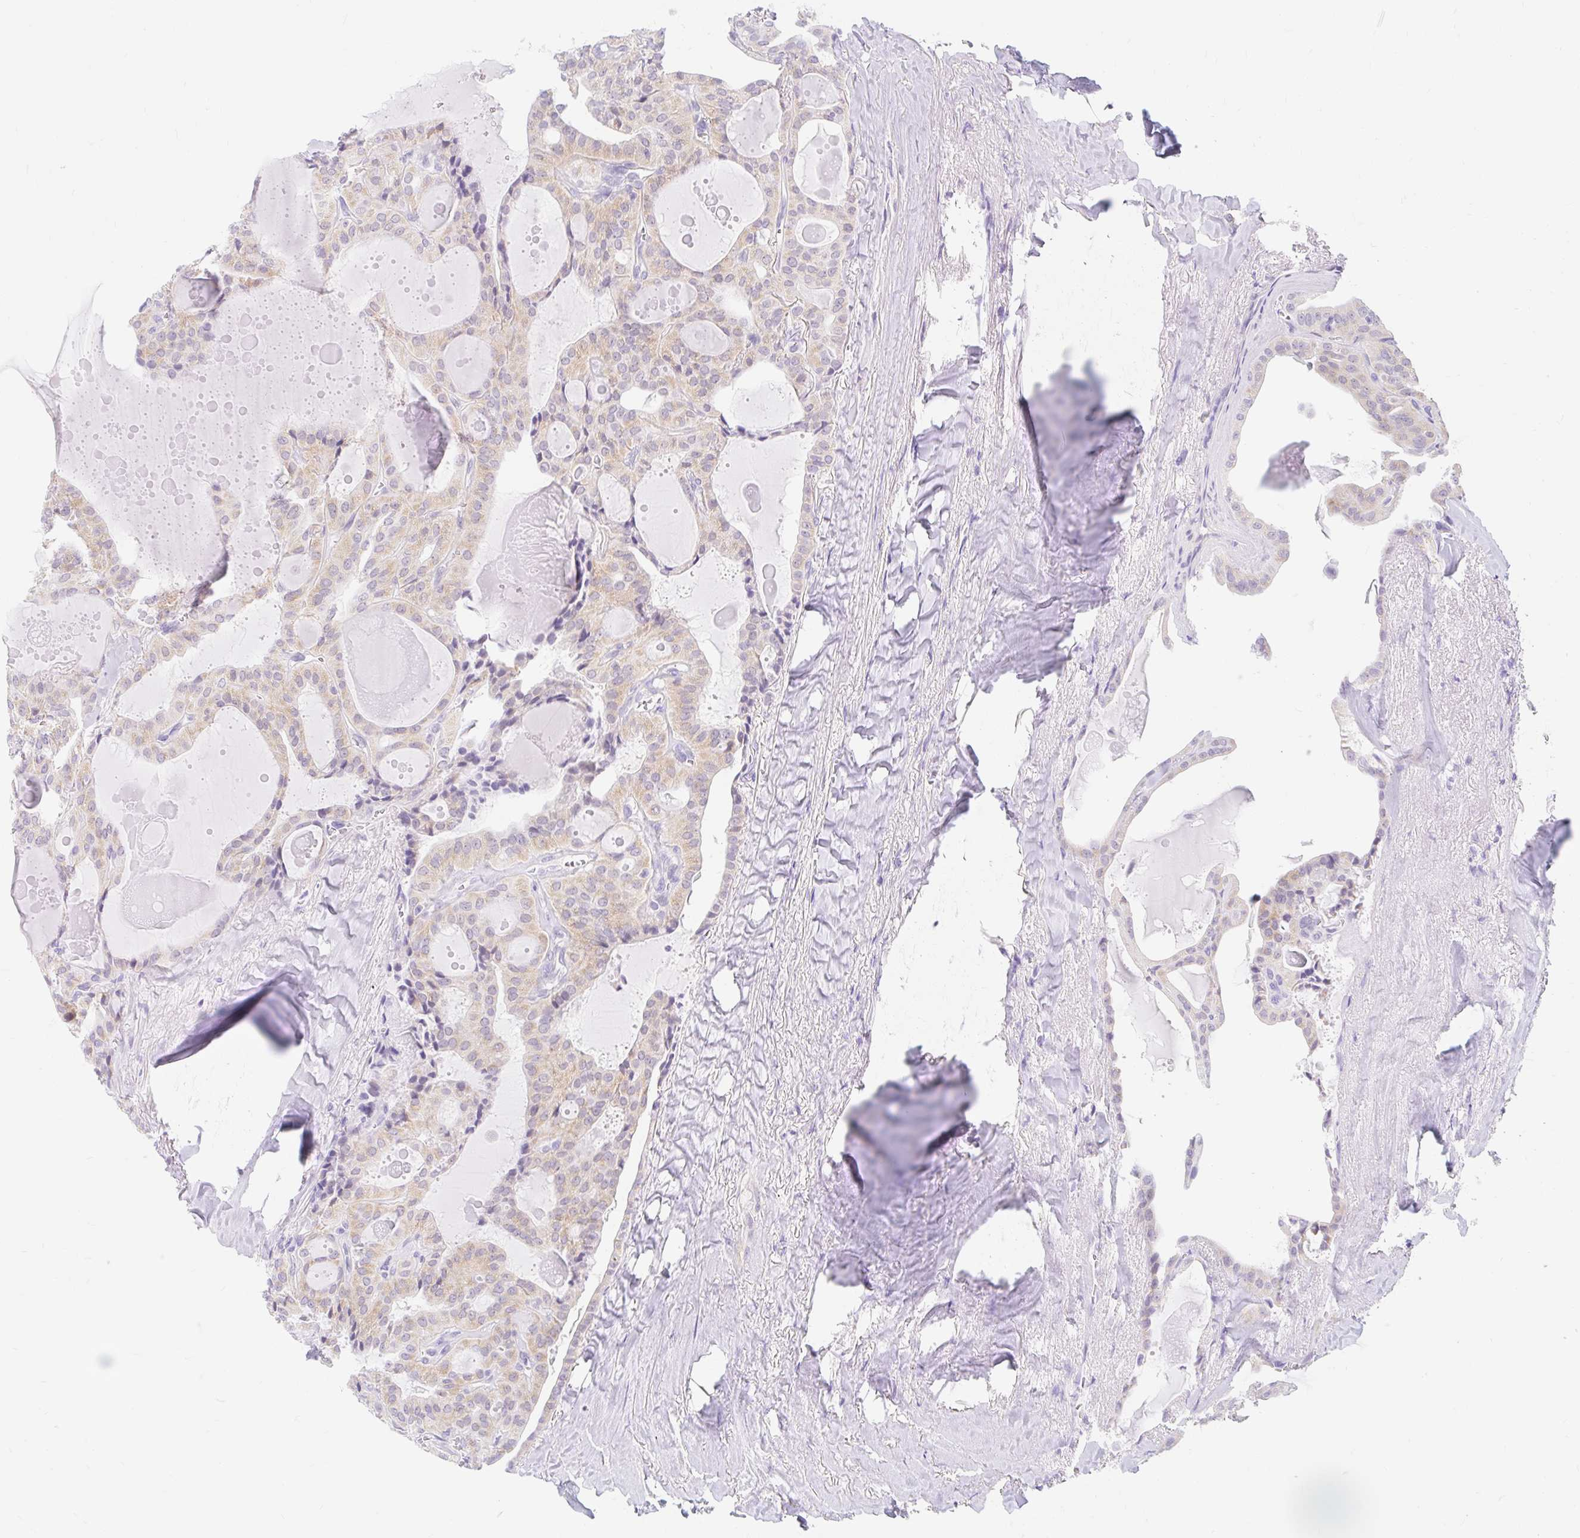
{"staining": {"intensity": "weak", "quantity": ">75%", "location": "cytoplasmic/membranous"}, "tissue": "thyroid cancer", "cell_type": "Tumor cells", "image_type": "cancer", "snomed": [{"axis": "morphology", "description": "Papillary adenocarcinoma, NOS"}, {"axis": "topography", "description": "Thyroid gland"}], "caption": "A brown stain shows weak cytoplasmic/membranous staining of a protein in human papillary adenocarcinoma (thyroid) tumor cells.", "gene": "ITPK1", "patient": {"sex": "male", "age": 52}}